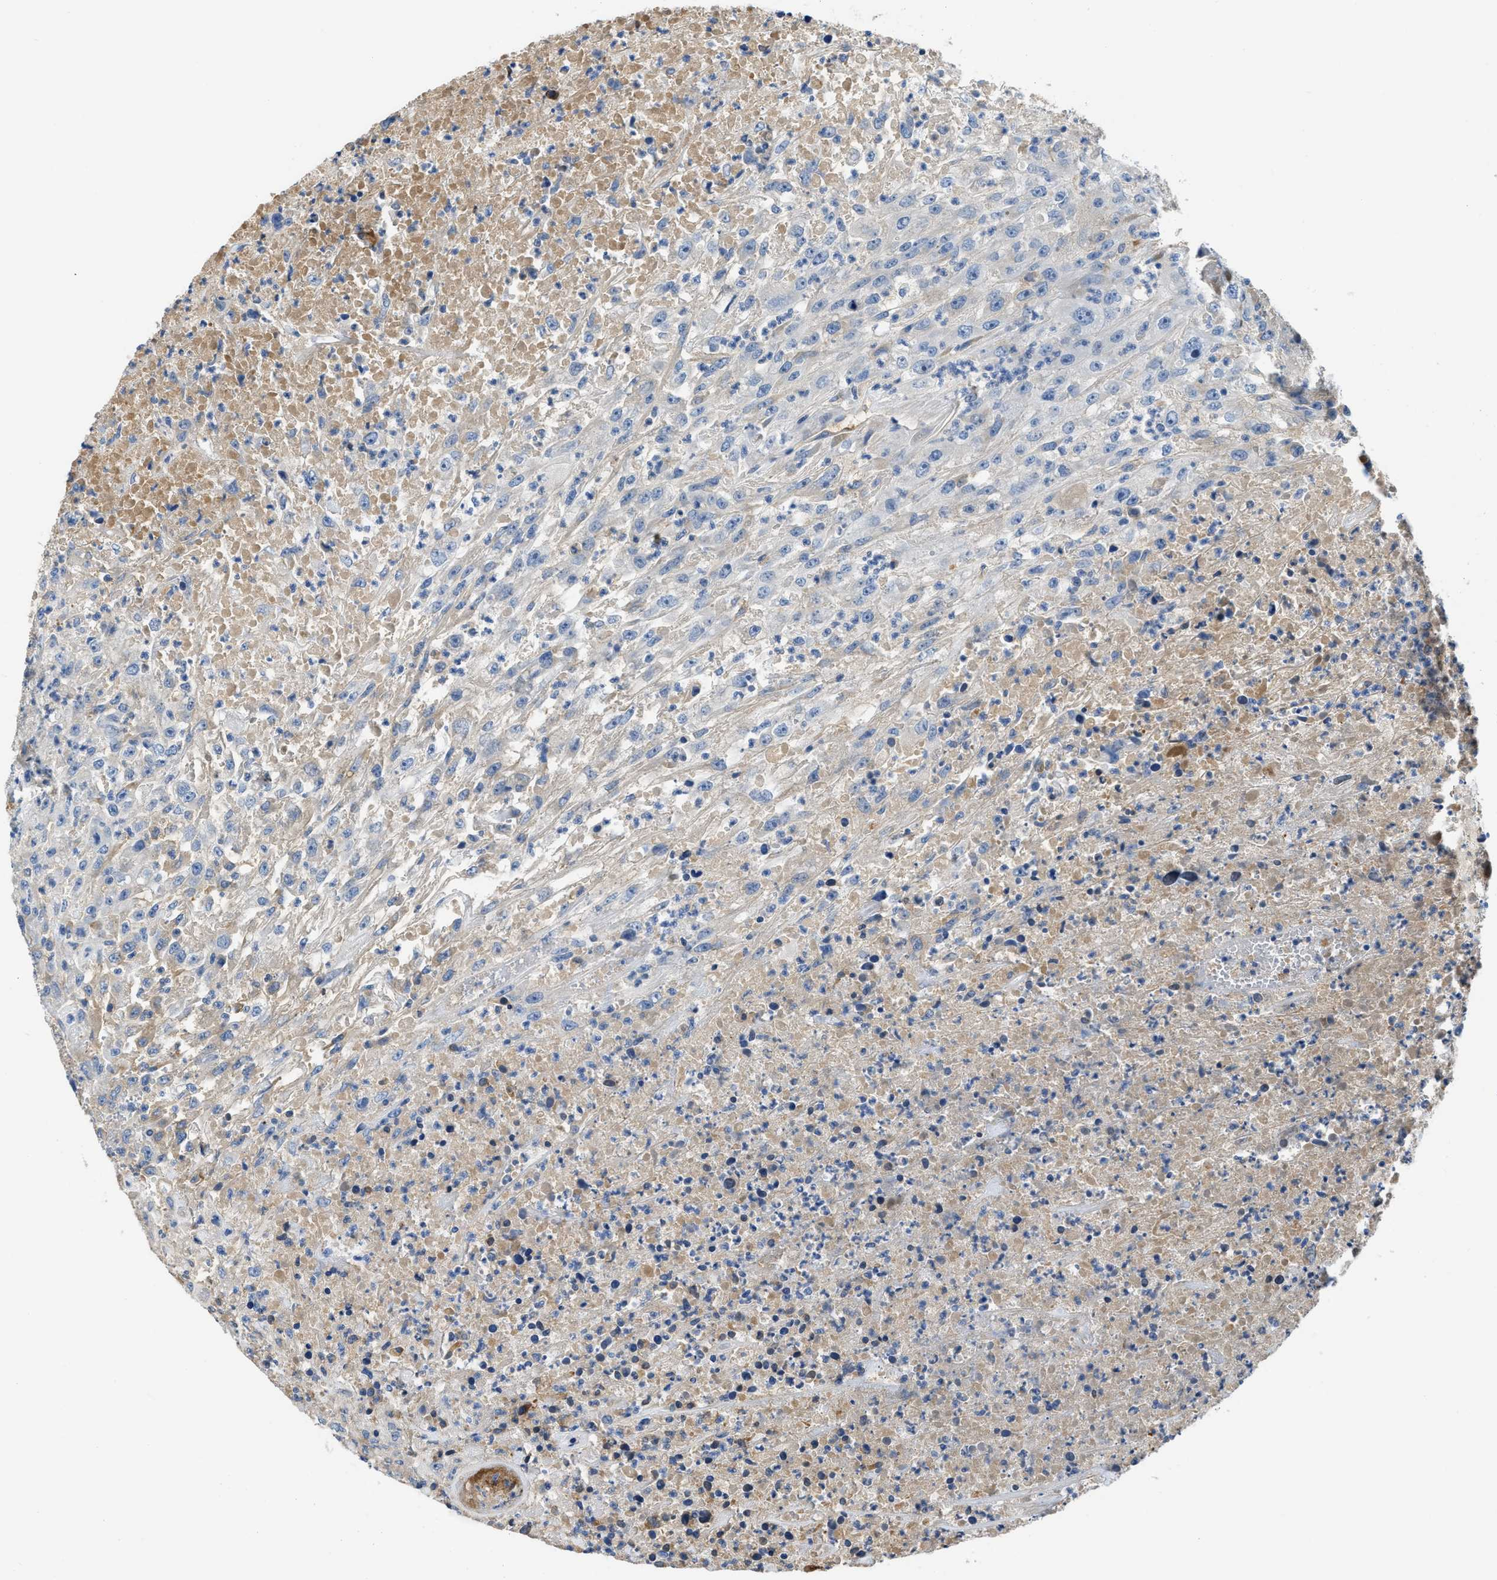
{"staining": {"intensity": "weak", "quantity": "25%-75%", "location": "cytoplasmic/membranous"}, "tissue": "urothelial cancer", "cell_type": "Tumor cells", "image_type": "cancer", "snomed": [{"axis": "morphology", "description": "Urothelial carcinoma, High grade"}, {"axis": "topography", "description": "Urinary bladder"}], "caption": "Immunohistochemistry image of human urothelial cancer stained for a protein (brown), which reveals low levels of weak cytoplasmic/membranous staining in approximately 25%-75% of tumor cells.", "gene": "C1S", "patient": {"sex": "male", "age": 46}}